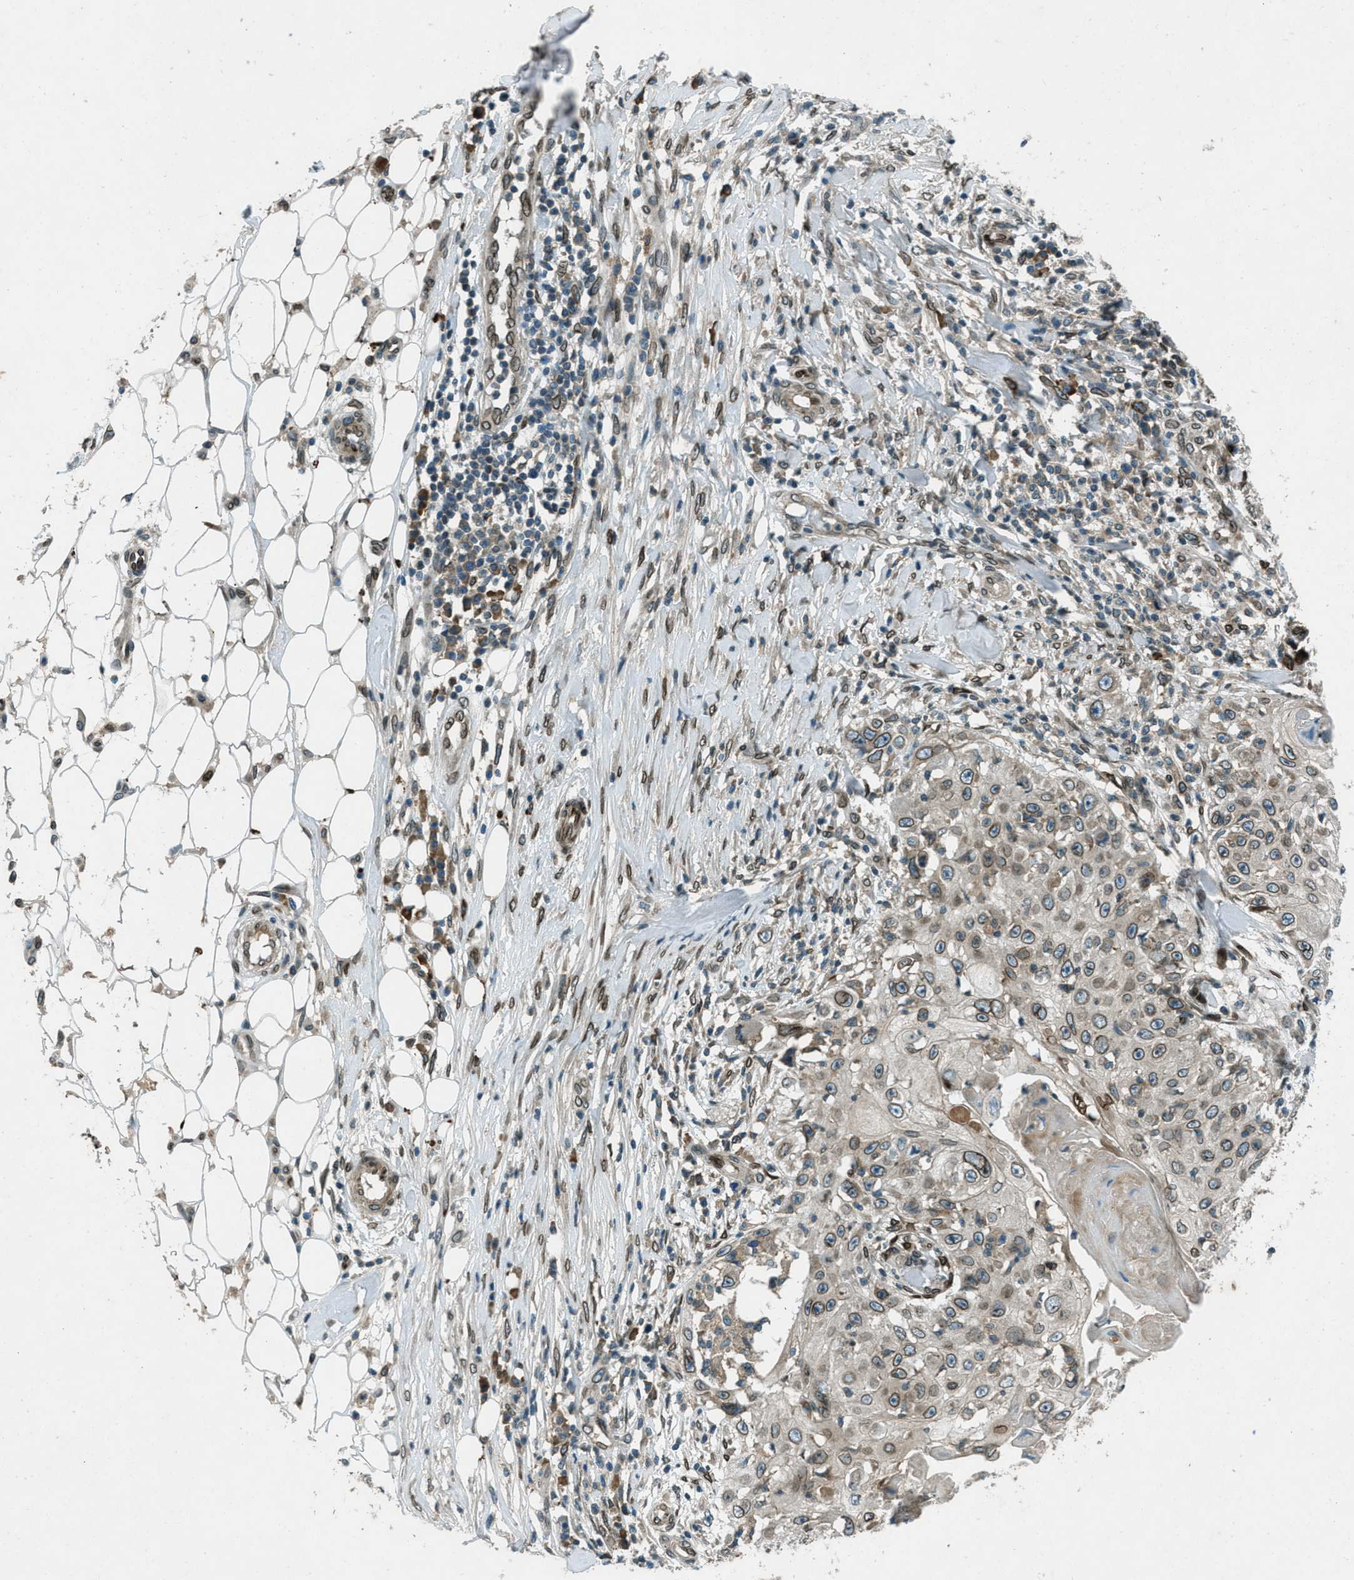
{"staining": {"intensity": "moderate", "quantity": ">75%", "location": "cytoplasmic/membranous,nuclear"}, "tissue": "skin cancer", "cell_type": "Tumor cells", "image_type": "cancer", "snomed": [{"axis": "morphology", "description": "Squamous cell carcinoma, NOS"}, {"axis": "topography", "description": "Skin"}], "caption": "The photomicrograph demonstrates immunohistochemical staining of skin cancer (squamous cell carcinoma). There is moderate cytoplasmic/membranous and nuclear expression is appreciated in about >75% of tumor cells.", "gene": "LEMD2", "patient": {"sex": "male", "age": 86}}